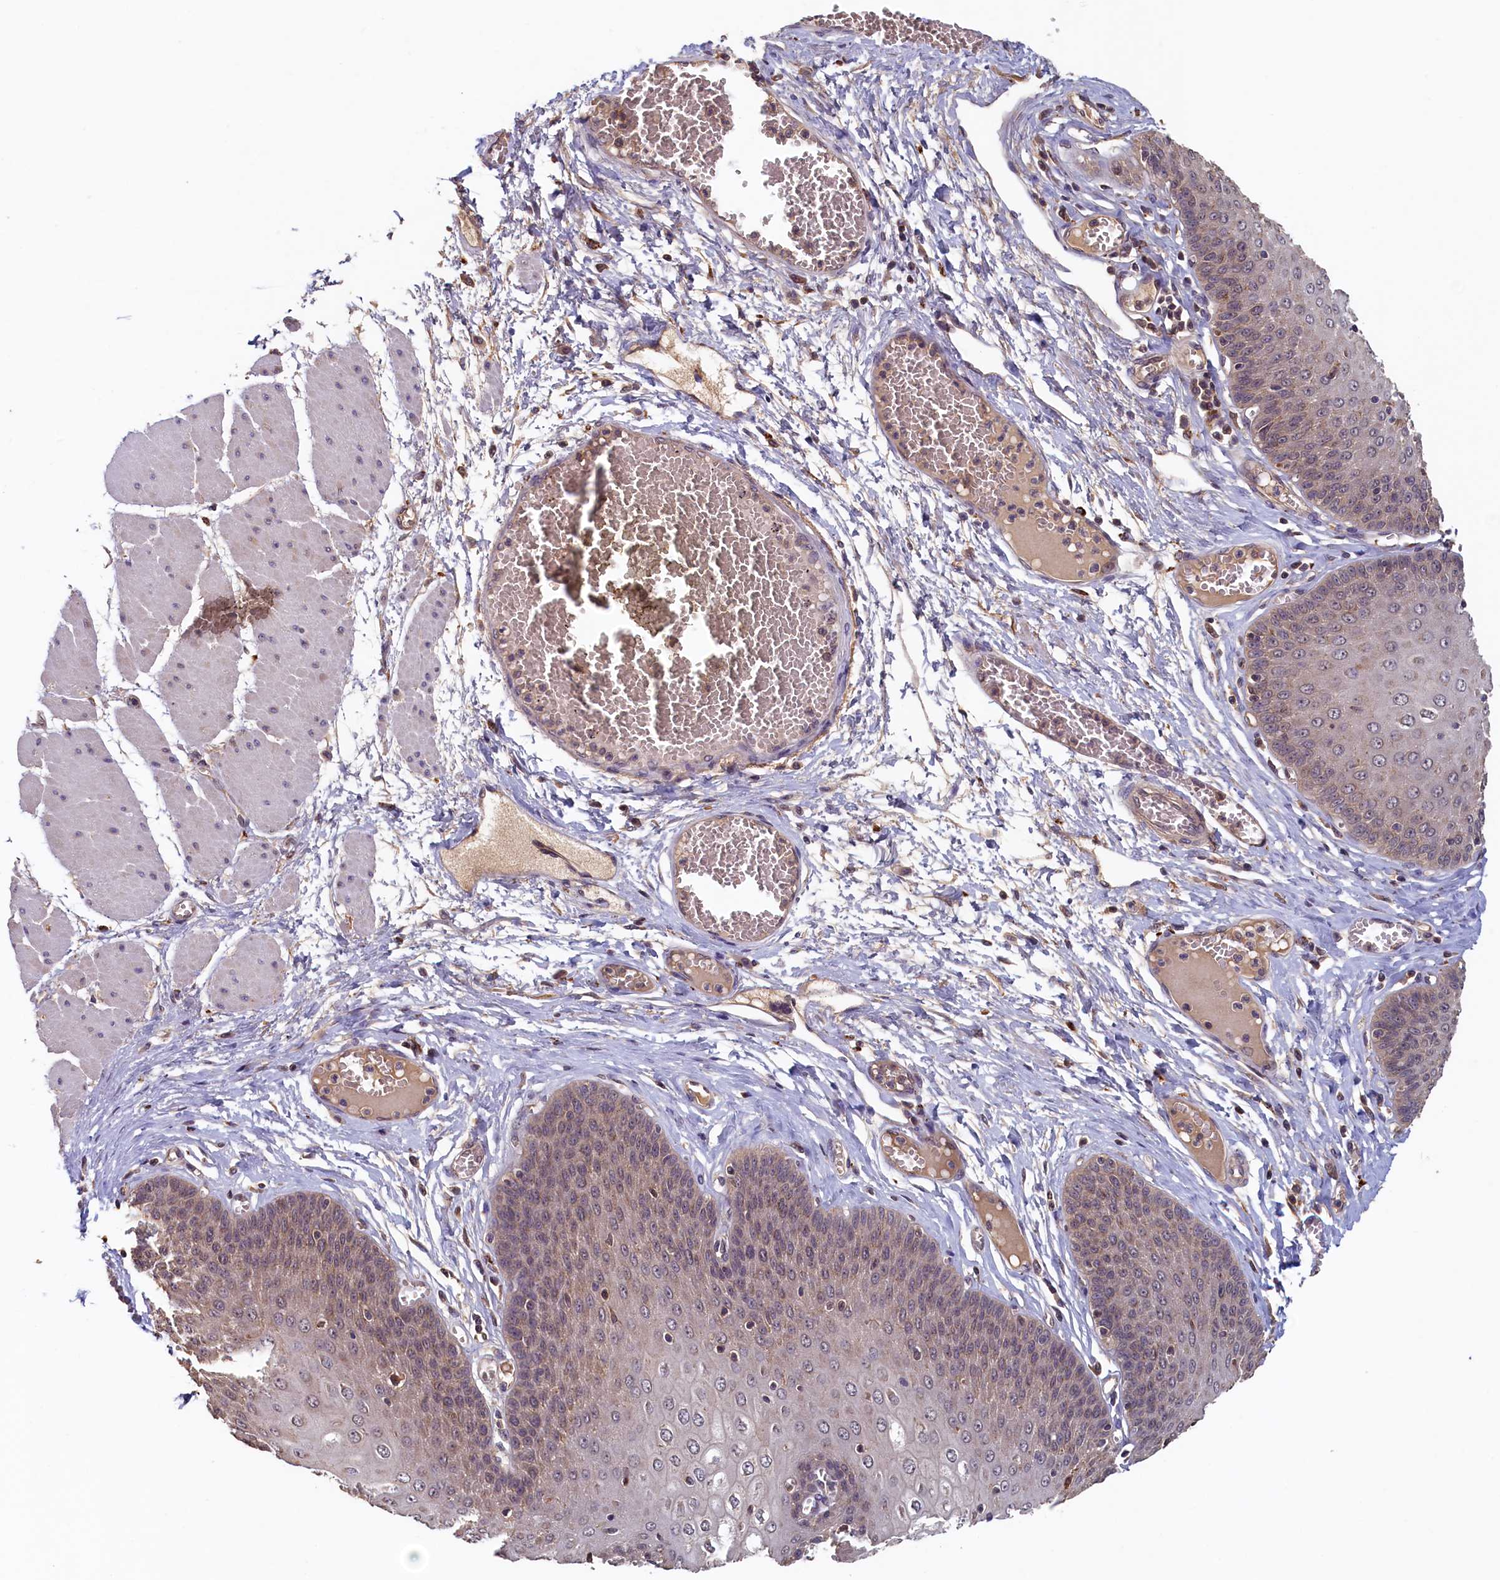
{"staining": {"intensity": "moderate", "quantity": "25%-75%", "location": "cytoplasmic/membranous,nuclear"}, "tissue": "esophagus", "cell_type": "Squamous epithelial cells", "image_type": "normal", "snomed": [{"axis": "morphology", "description": "Normal tissue, NOS"}, {"axis": "topography", "description": "Esophagus"}], "caption": "High-magnification brightfield microscopy of normal esophagus stained with DAB (brown) and counterstained with hematoxylin (blue). squamous epithelial cells exhibit moderate cytoplasmic/membranous,nuclear staining is appreciated in approximately25%-75% of cells. (IHC, brightfield microscopy, high magnification).", "gene": "NUBP2", "patient": {"sex": "male", "age": 60}}